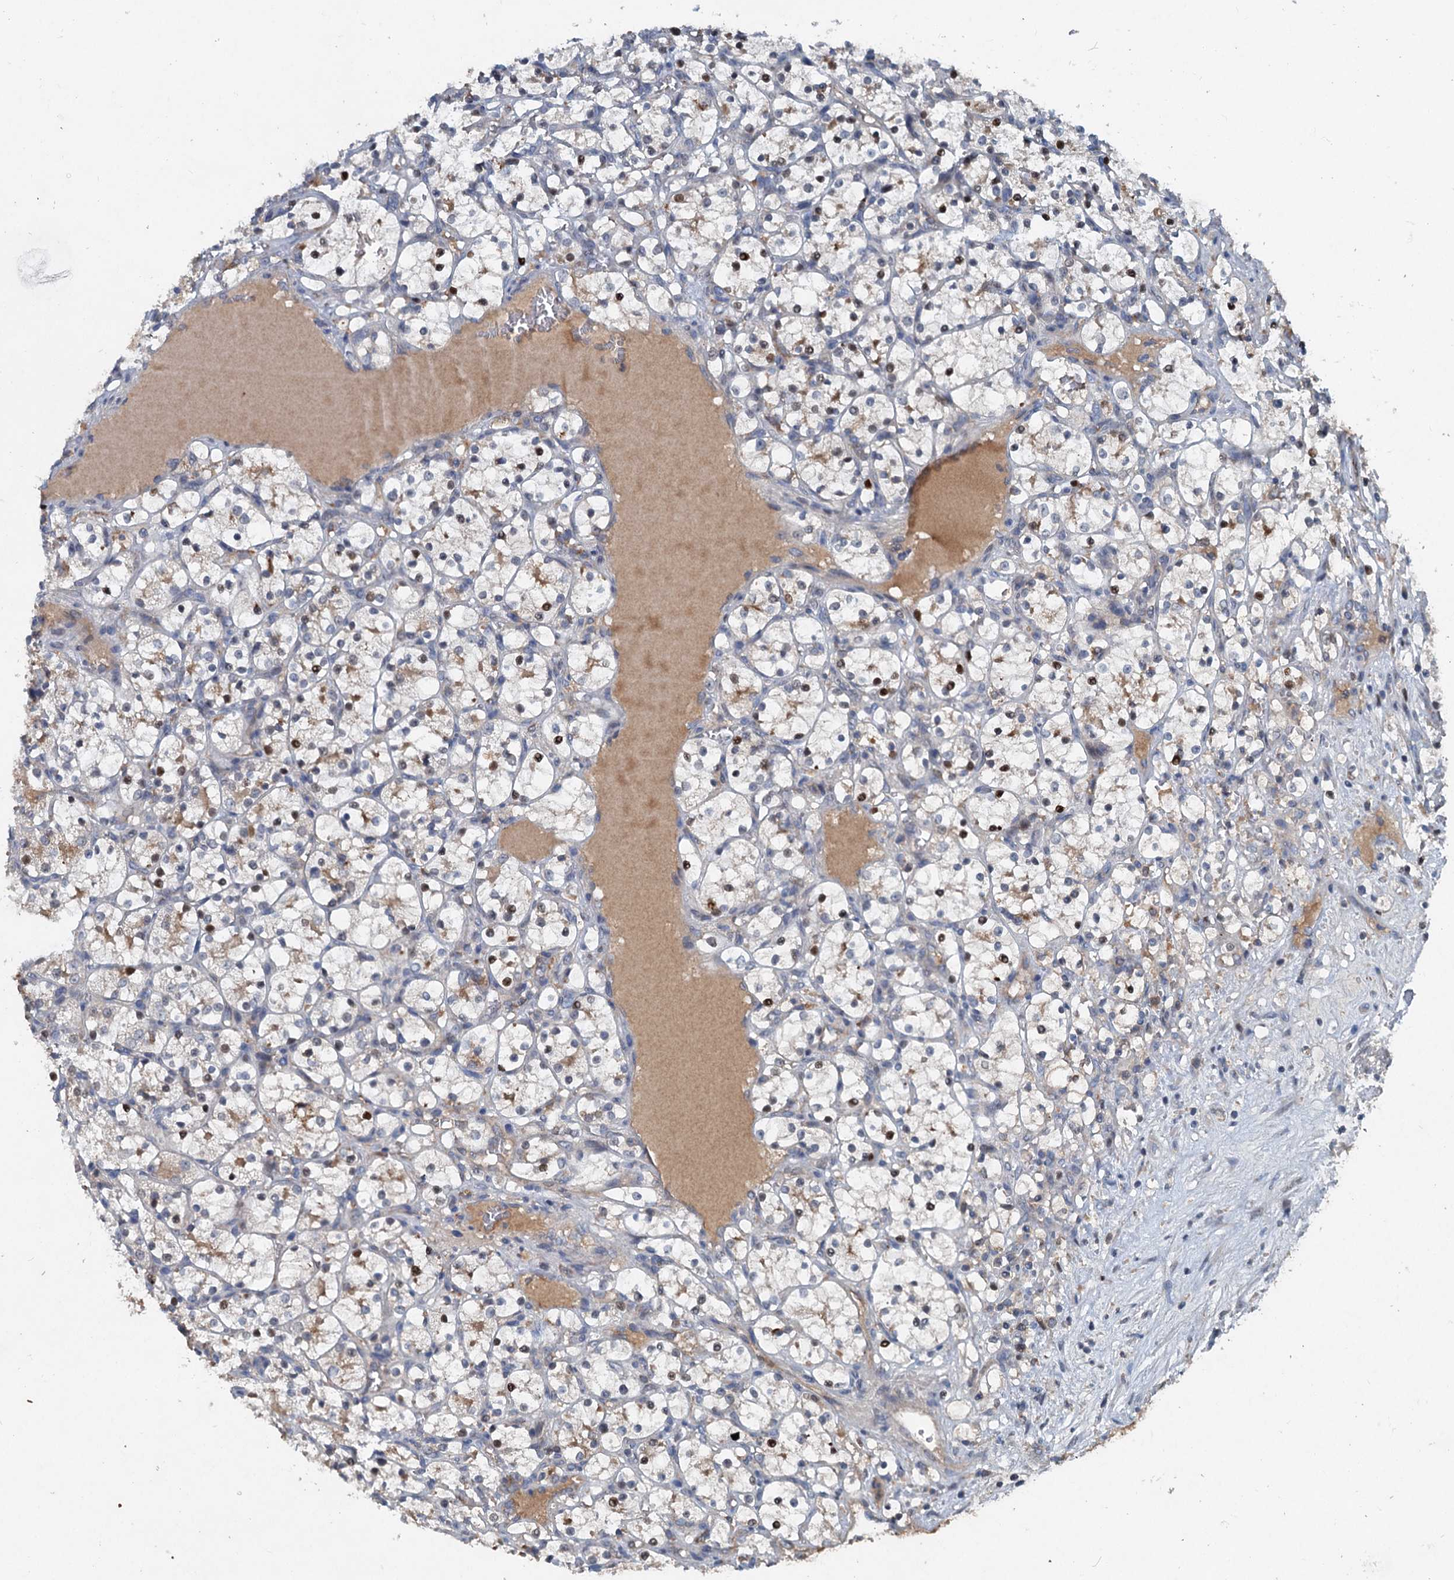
{"staining": {"intensity": "weak", "quantity": "<25%", "location": "cytoplasmic/membranous,nuclear"}, "tissue": "renal cancer", "cell_type": "Tumor cells", "image_type": "cancer", "snomed": [{"axis": "morphology", "description": "Adenocarcinoma, NOS"}, {"axis": "topography", "description": "Kidney"}], "caption": "DAB immunohistochemical staining of human renal cancer (adenocarcinoma) shows no significant expression in tumor cells.", "gene": "TAPBPL", "patient": {"sex": "female", "age": 69}}